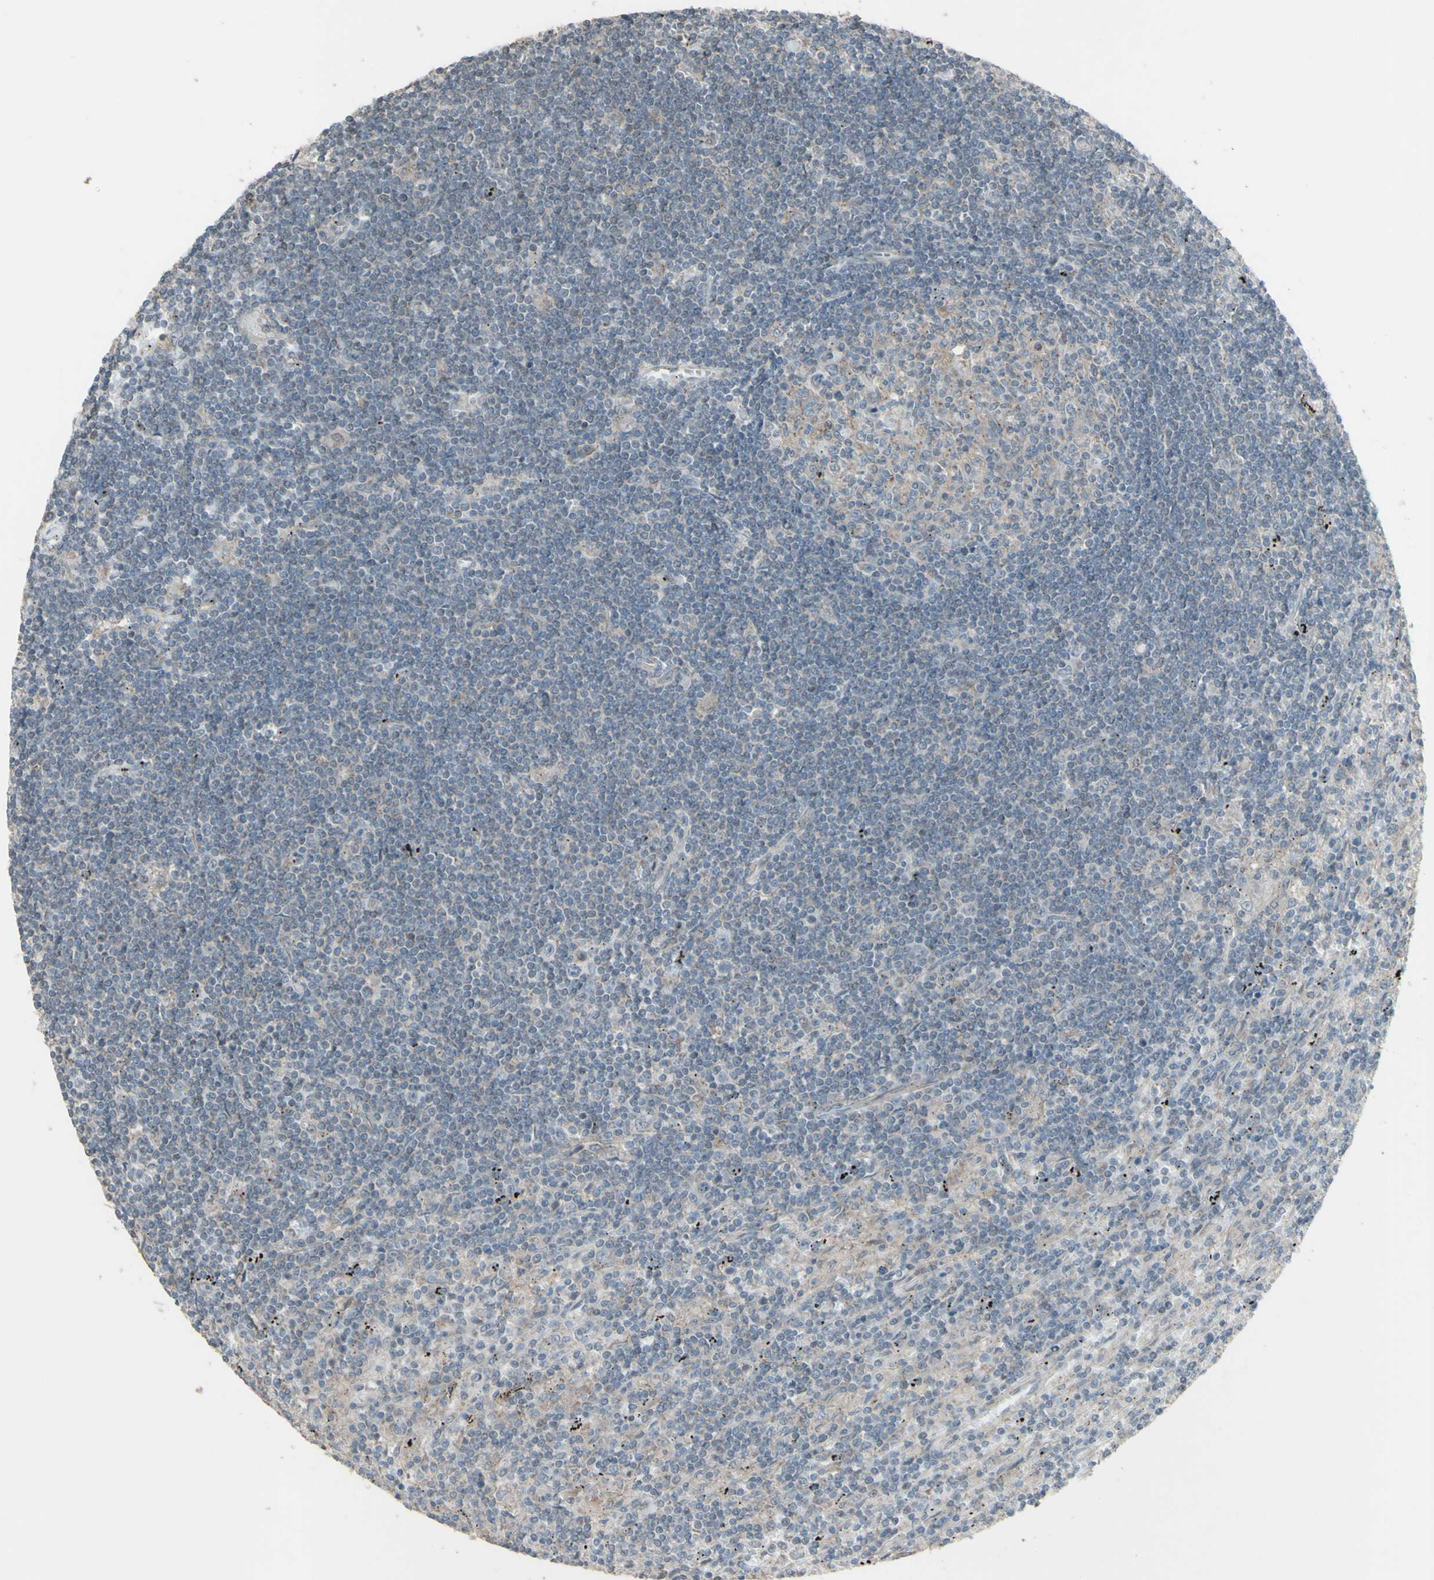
{"staining": {"intensity": "negative", "quantity": "none", "location": "none"}, "tissue": "lymphoma", "cell_type": "Tumor cells", "image_type": "cancer", "snomed": [{"axis": "morphology", "description": "Malignant lymphoma, non-Hodgkin's type, Low grade"}, {"axis": "topography", "description": "Spleen"}], "caption": "Tumor cells are negative for brown protein staining in lymphoma.", "gene": "FXYD3", "patient": {"sex": "male", "age": 76}}